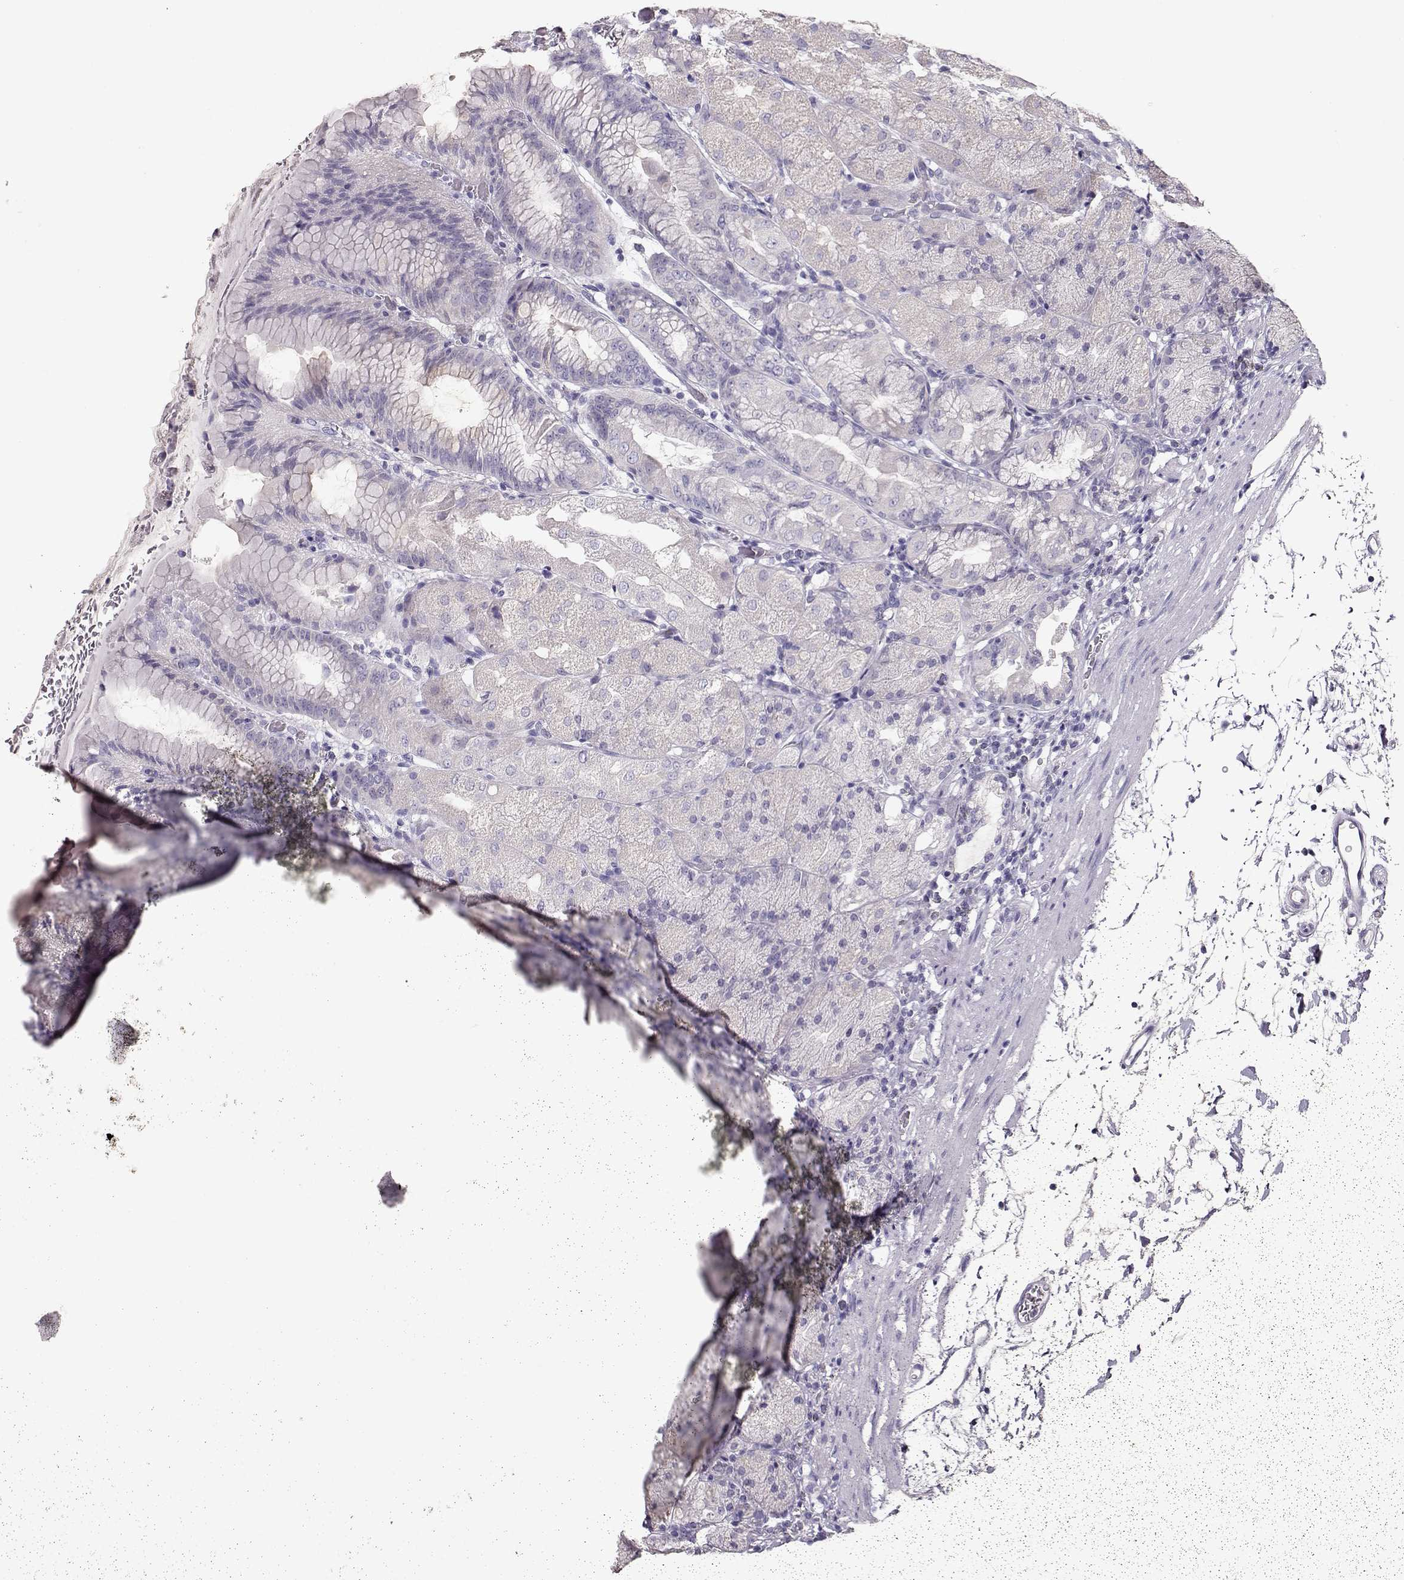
{"staining": {"intensity": "negative", "quantity": "none", "location": "none"}, "tissue": "stomach", "cell_type": "Glandular cells", "image_type": "normal", "snomed": [{"axis": "morphology", "description": "Normal tissue, NOS"}, {"axis": "topography", "description": "Stomach, upper"}, {"axis": "topography", "description": "Stomach"}, {"axis": "topography", "description": "Stomach, lower"}], "caption": "Immunohistochemistry (IHC) histopathology image of unremarkable stomach stained for a protein (brown), which displays no staining in glandular cells.", "gene": "NDRG4", "patient": {"sex": "male", "age": 62}}